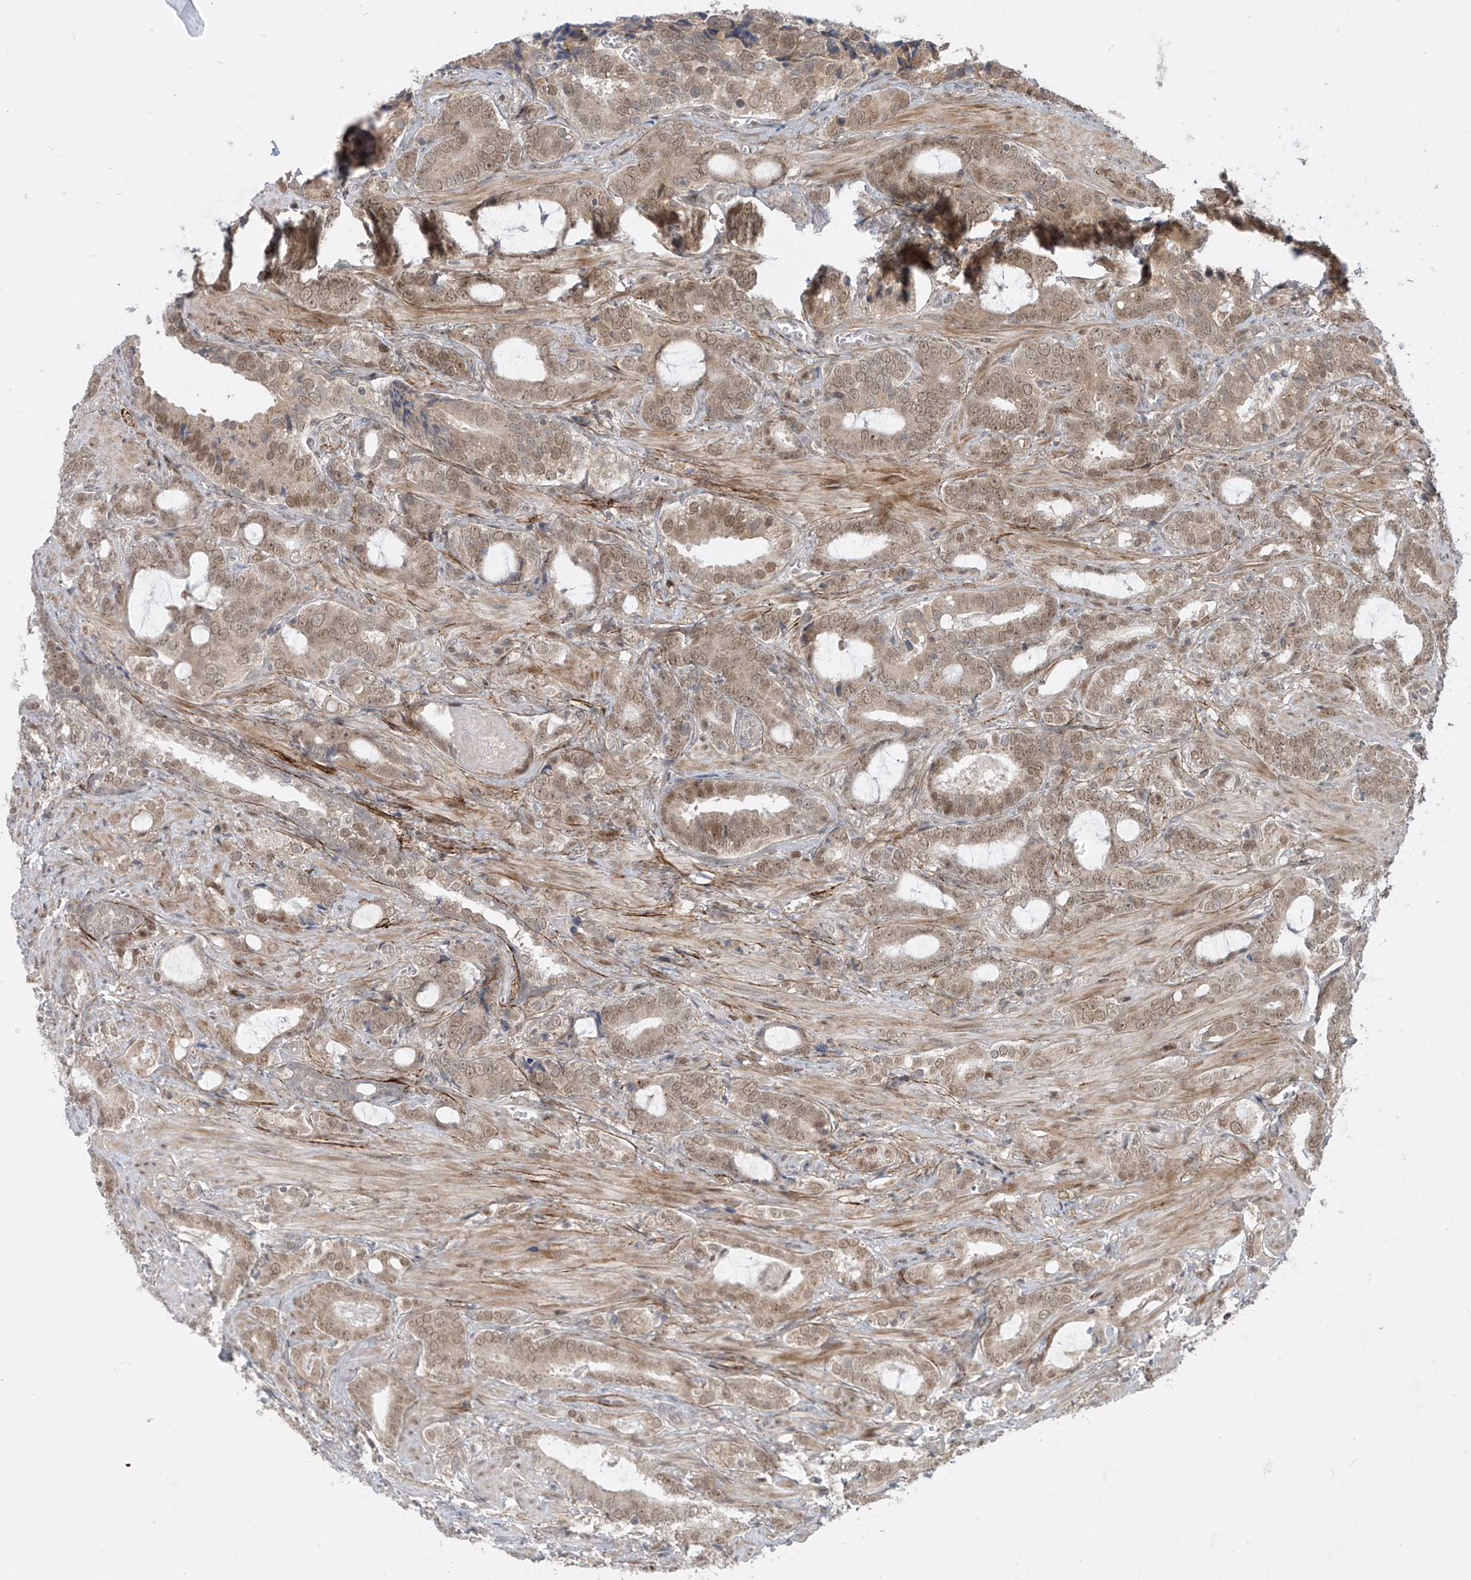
{"staining": {"intensity": "moderate", "quantity": ">75%", "location": "nuclear"}, "tissue": "prostate cancer", "cell_type": "Tumor cells", "image_type": "cancer", "snomed": [{"axis": "morphology", "description": "Adenocarcinoma, High grade"}, {"axis": "topography", "description": "Prostate and seminal vesicle, NOS"}], "caption": "About >75% of tumor cells in high-grade adenocarcinoma (prostate) show moderate nuclear protein staining as visualized by brown immunohistochemical staining.", "gene": "LAGE3", "patient": {"sex": "male", "age": 67}}